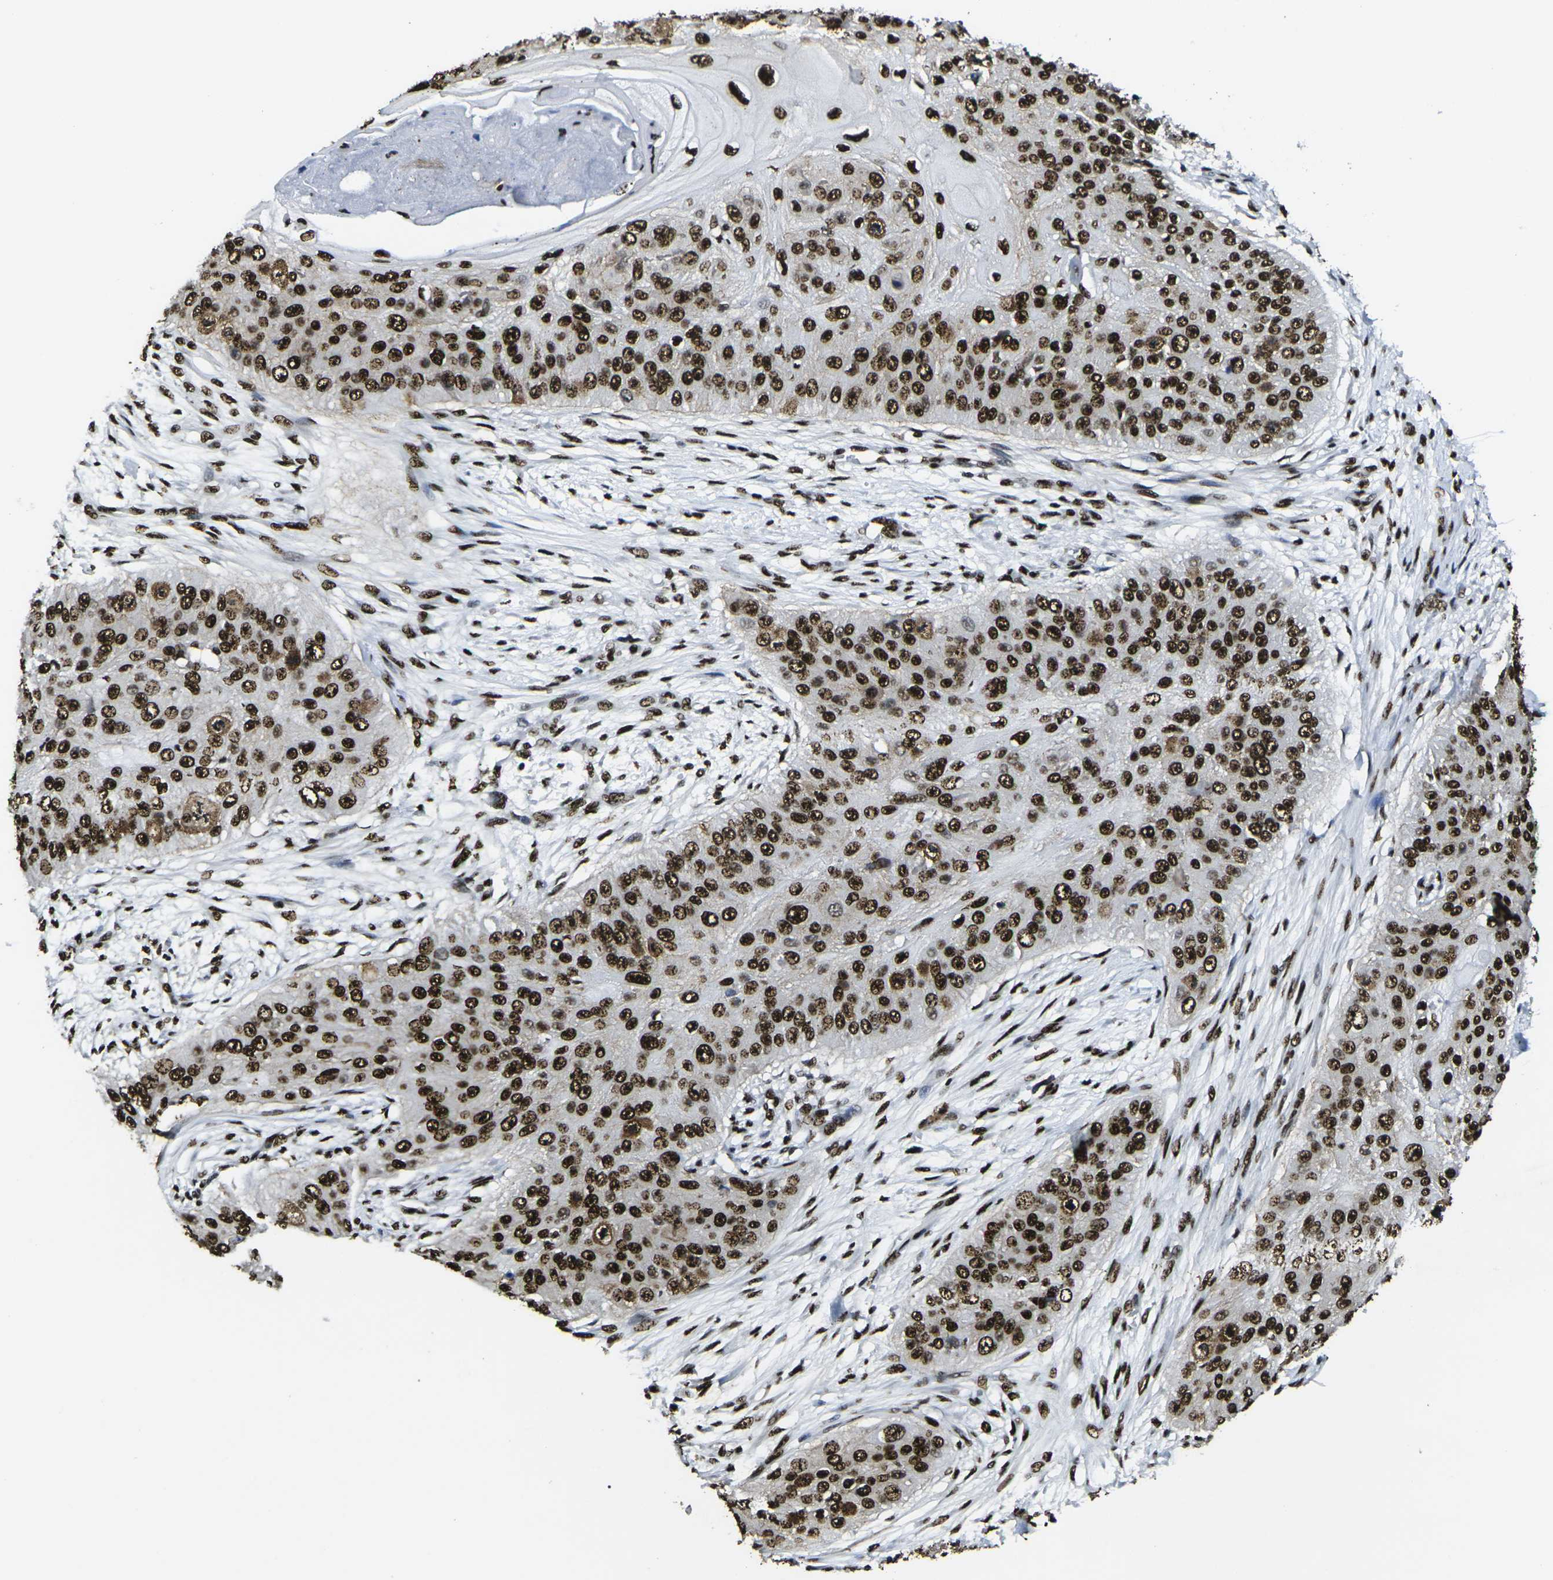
{"staining": {"intensity": "strong", "quantity": ">75%", "location": "nuclear"}, "tissue": "skin cancer", "cell_type": "Tumor cells", "image_type": "cancer", "snomed": [{"axis": "morphology", "description": "Squamous cell carcinoma, NOS"}, {"axis": "topography", "description": "Skin"}], "caption": "IHC micrograph of neoplastic tissue: human squamous cell carcinoma (skin) stained using immunohistochemistry (IHC) shows high levels of strong protein expression localized specifically in the nuclear of tumor cells, appearing as a nuclear brown color.", "gene": "SMARCC1", "patient": {"sex": "female", "age": 80}}